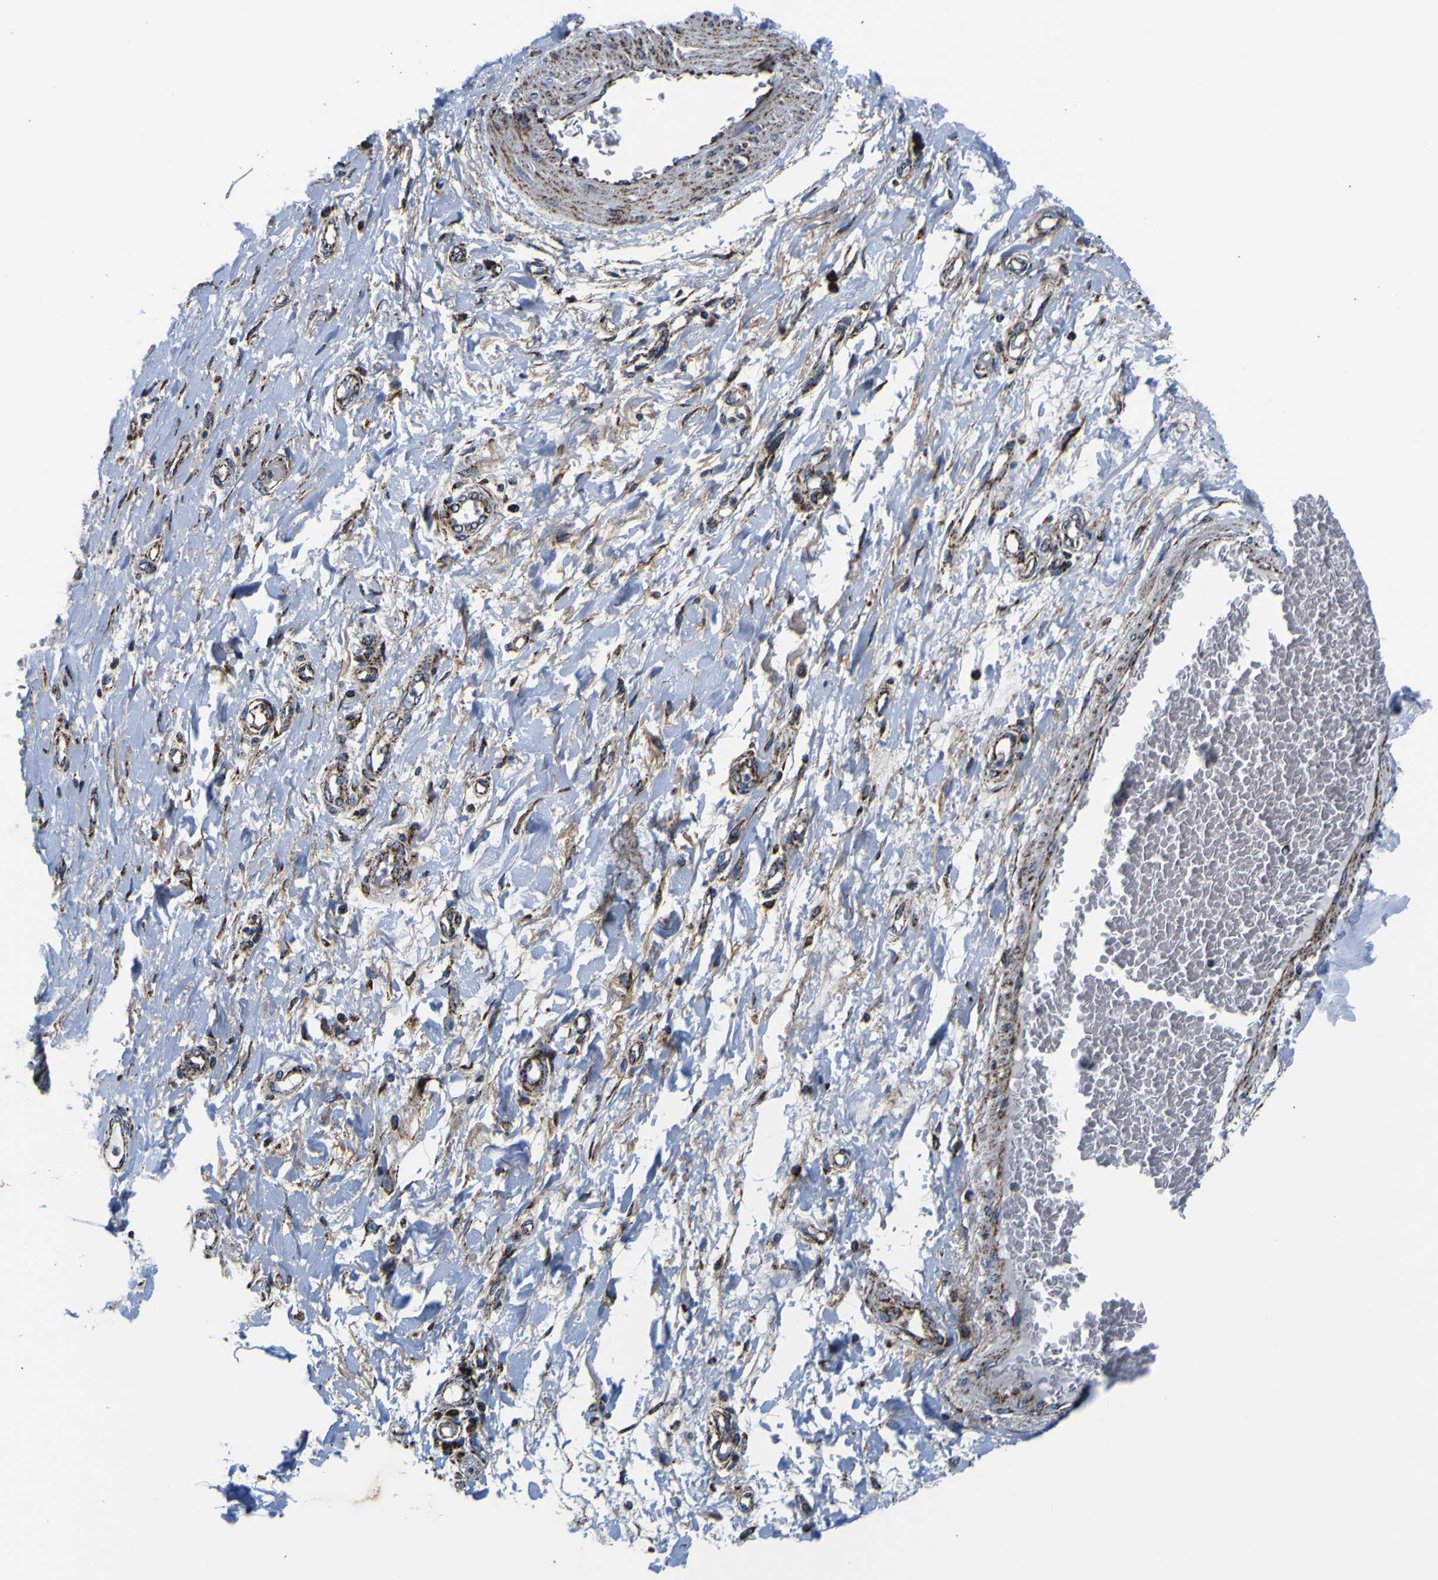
{"staining": {"intensity": "negative", "quantity": "none", "location": "none"}, "tissue": "adipose tissue", "cell_type": "Adipocytes", "image_type": "normal", "snomed": [{"axis": "morphology", "description": "Normal tissue, NOS"}, {"axis": "morphology", "description": "Adenocarcinoma, NOS"}, {"axis": "topography", "description": "Esophagus"}], "caption": "IHC of unremarkable human adipose tissue demonstrates no positivity in adipocytes. Brightfield microscopy of immunohistochemistry stained with DAB (brown) and hematoxylin (blue), captured at high magnification.", "gene": "PTRH2", "patient": {"sex": "male", "age": 62}}